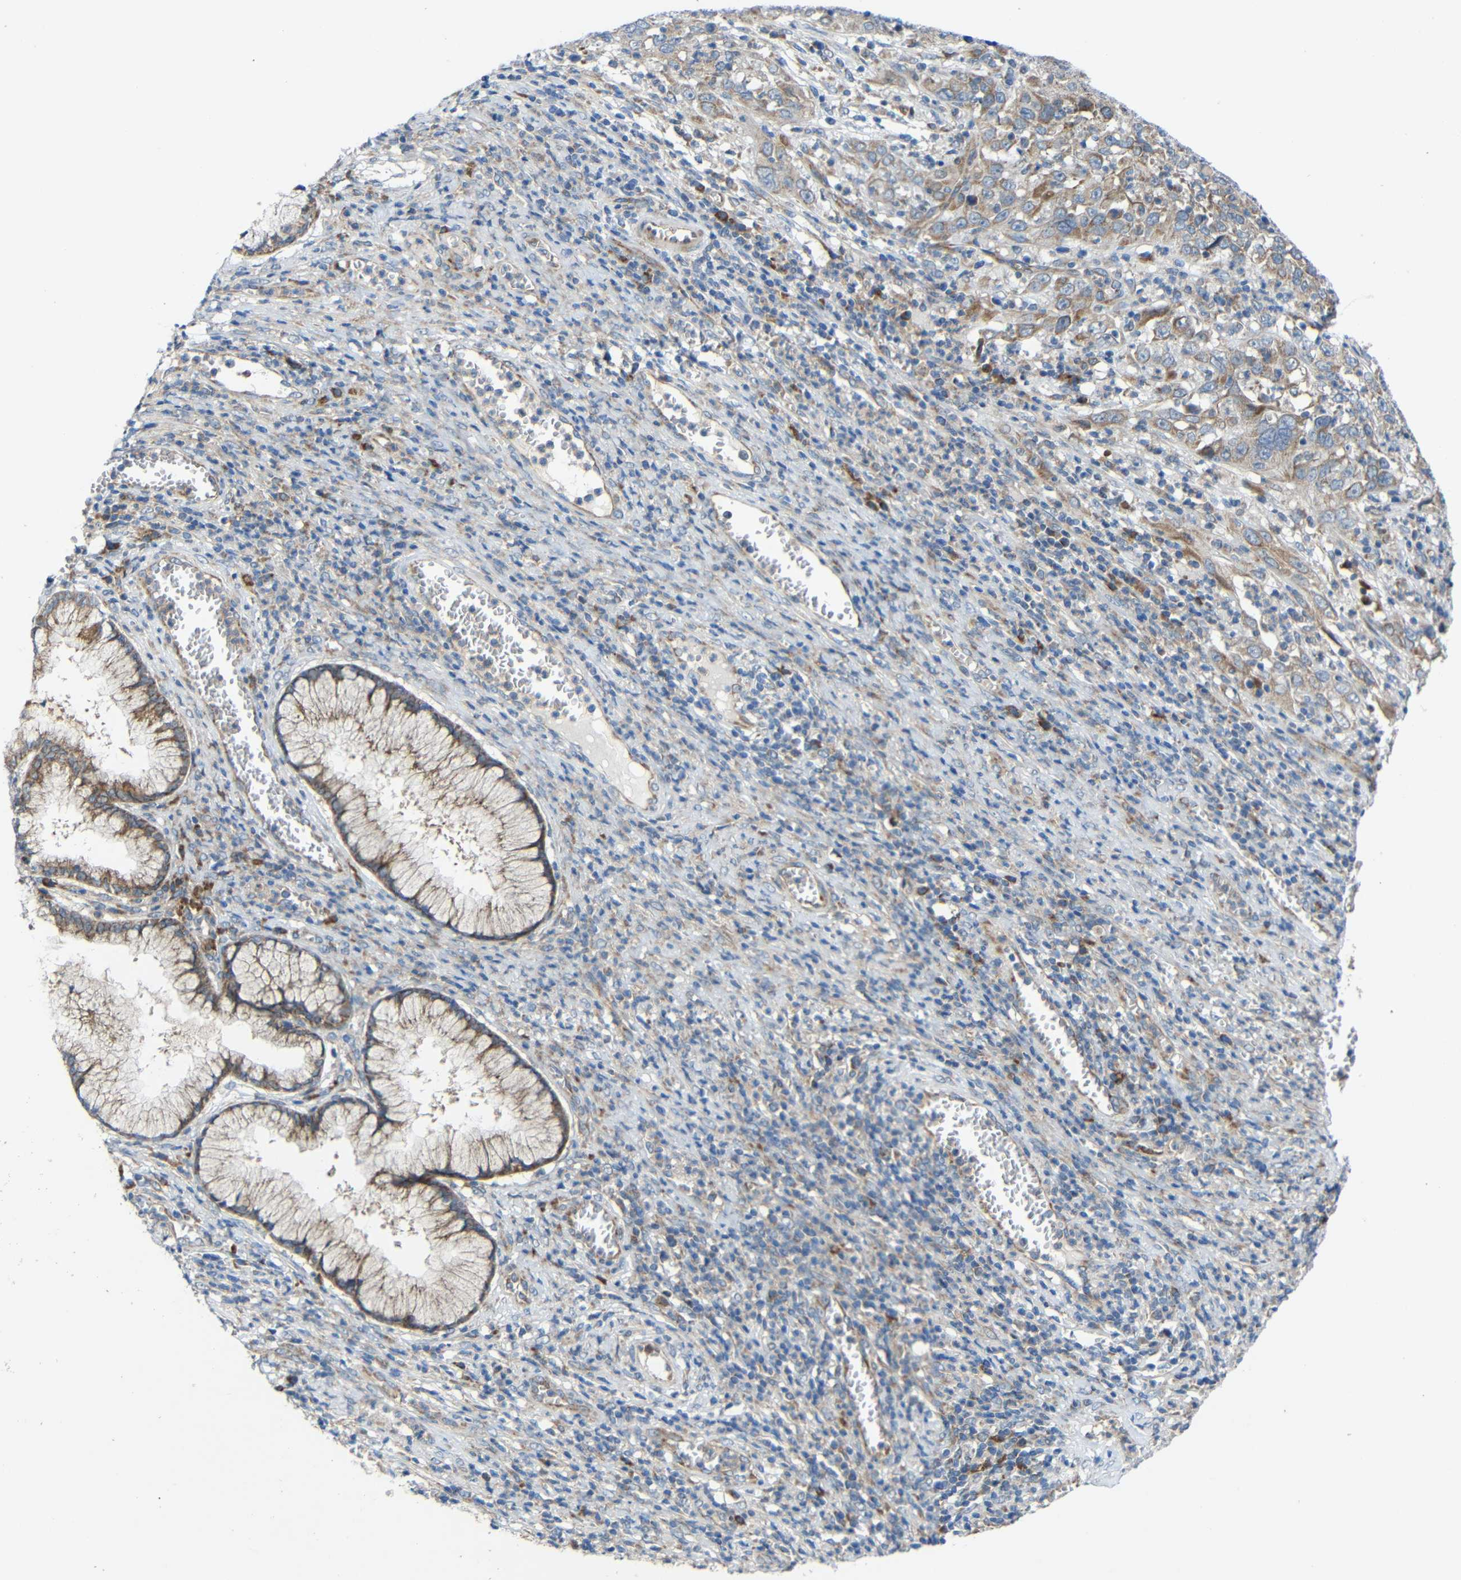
{"staining": {"intensity": "weak", "quantity": "<25%", "location": "cytoplasmic/membranous"}, "tissue": "cervical cancer", "cell_type": "Tumor cells", "image_type": "cancer", "snomed": [{"axis": "morphology", "description": "Squamous cell carcinoma, NOS"}, {"axis": "topography", "description": "Cervix"}], "caption": "Immunohistochemical staining of human squamous cell carcinoma (cervical) demonstrates no significant positivity in tumor cells.", "gene": "TMEM25", "patient": {"sex": "female", "age": 32}}